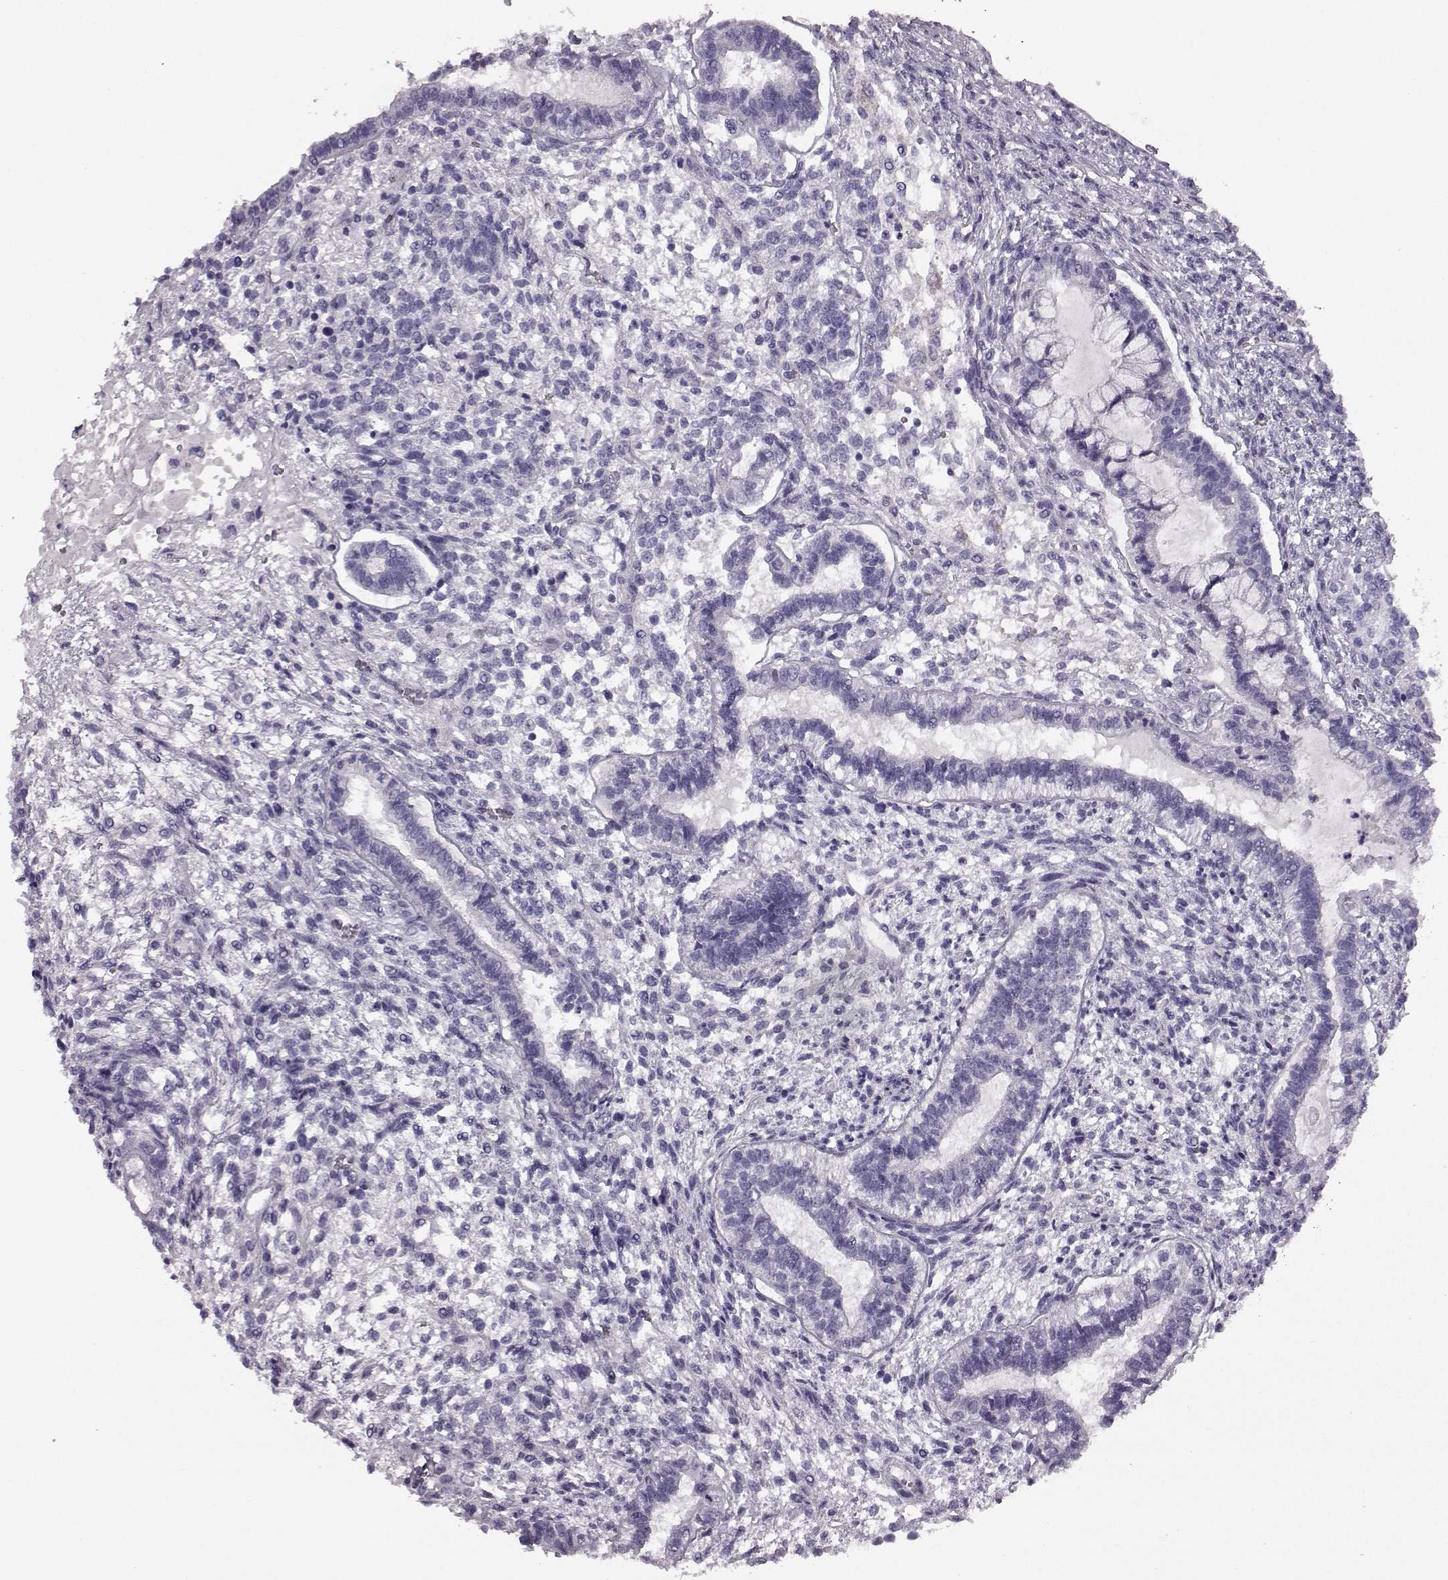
{"staining": {"intensity": "negative", "quantity": "none", "location": "none"}, "tissue": "testis cancer", "cell_type": "Tumor cells", "image_type": "cancer", "snomed": [{"axis": "morphology", "description": "Carcinoma, Embryonal, NOS"}, {"axis": "topography", "description": "Testis"}], "caption": "Tumor cells are negative for brown protein staining in testis embryonal carcinoma. Brightfield microscopy of immunohistochemistry (IHC) stained with DAB (brown) and hematoxylin (blue), captured at high magnification.", "gene": "PRPH2", "patient": {"sex": "male", "age": 37}}